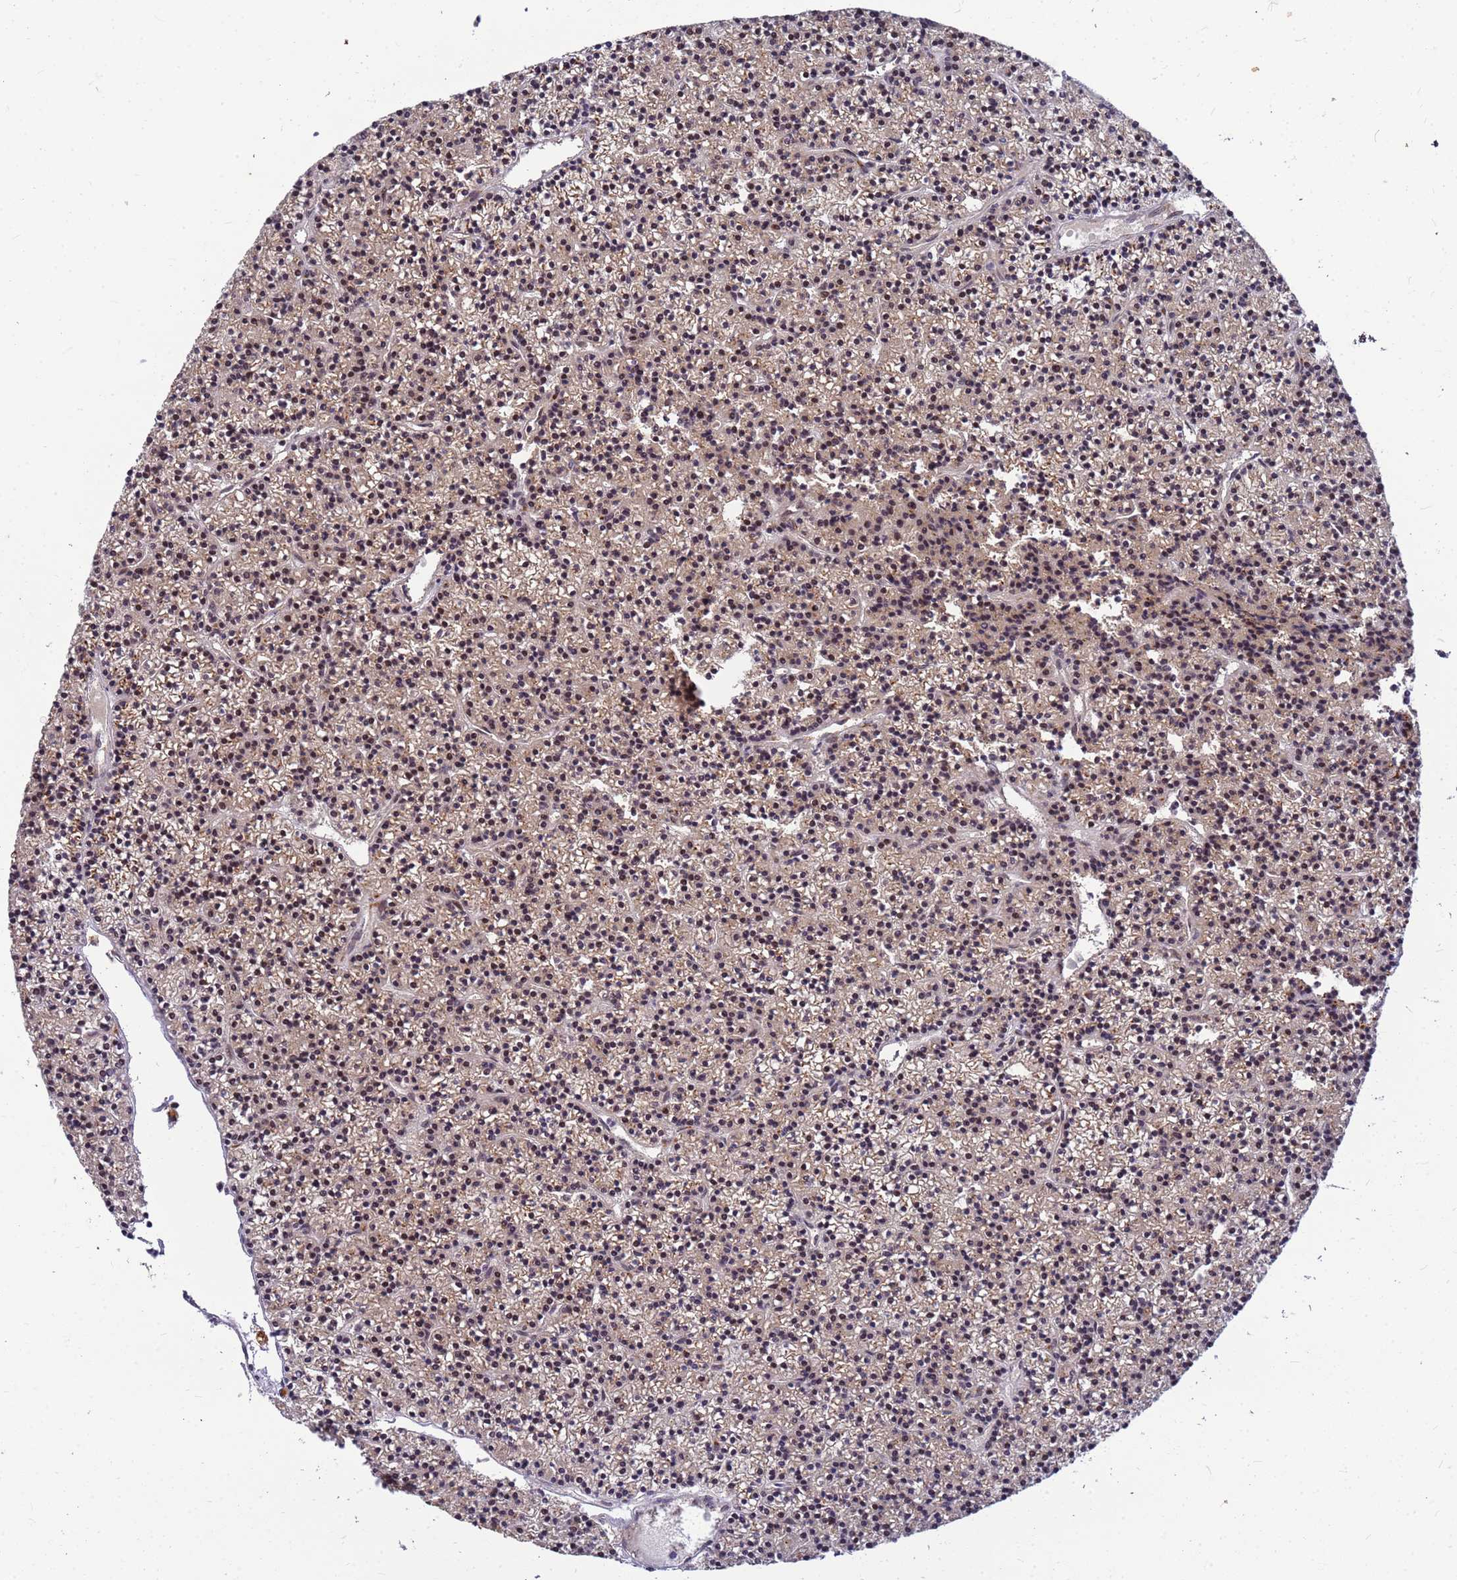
{"staining": {"intensity": "weak", "quantity": ">75%", "location": "cytoplasmic/membranous"}, "tissue": "parathyroid gland", "cell_type": "Glandular cells", "image_type": "normal", "snomed": [{"axis": "morphology", "description": "Normal tissue, NOS"}, {"axis": "topography", "description": "Parathyroid gland"}], "caption": "Protein staining of benign parathyroid gland exhibits weak cytoplasmic/membranous staining in about >75% of glandular cells.", "gene": "NCBP2", "patient": {"sex": "female", "age": 45}}